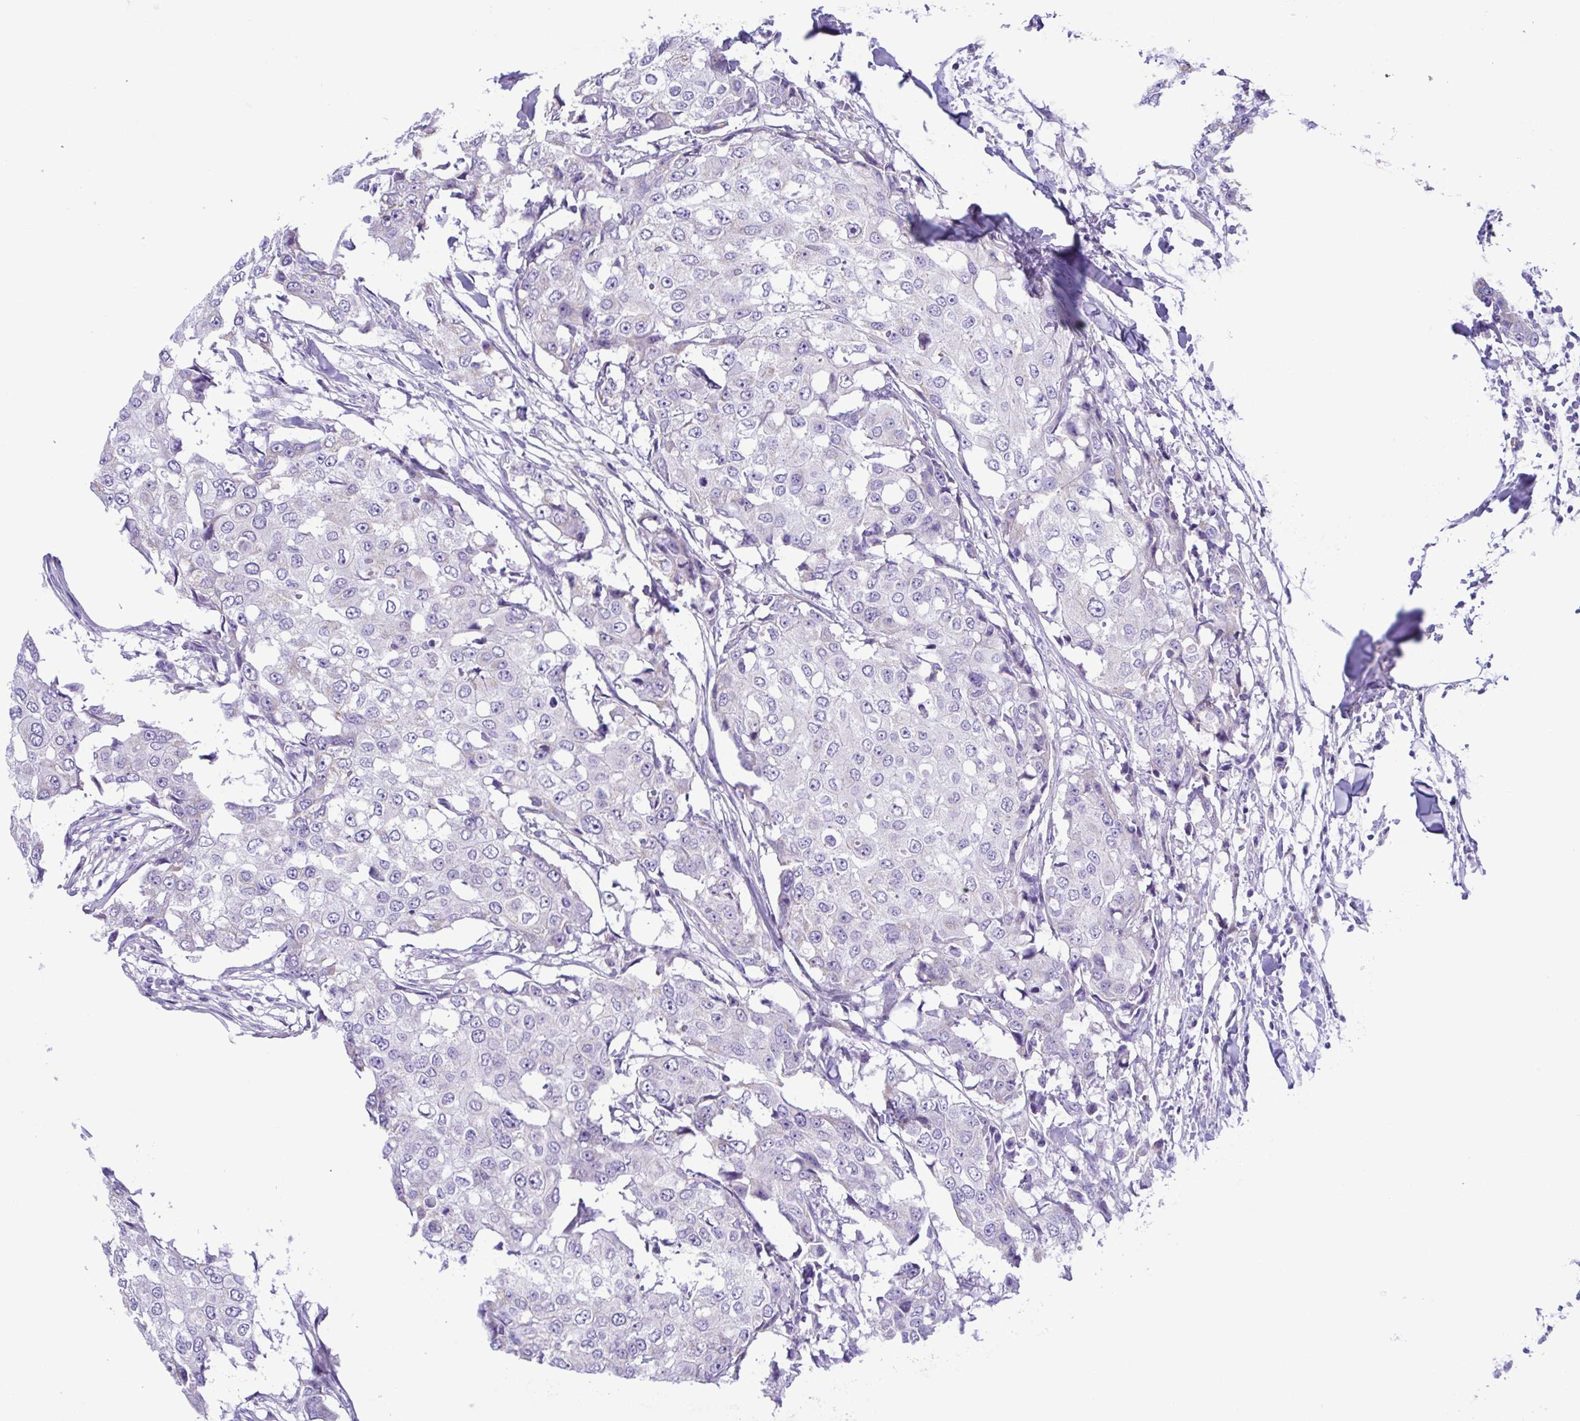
{"staining": {"intensity": "negative", "quantity": "none", "location": "none"}, "tissue": "breast cancer", "cell_type": "Tumor cells", "image_type": "cancer", "snomed": [{"axis": "morphology", "description": "Duct carcinoma"}, {"axis": "topography", "description": "Breast"}], "caption": "IHC photomicrograph of neoplastic tissue: infiltrating ductal carcinoma (breast) stained with DAB (3,3'-diaminobenzidine) demonstrates no significant protein expression in tumor cells.", "gene": "CD72", "patient": {"sex": "female", "age": 27}}